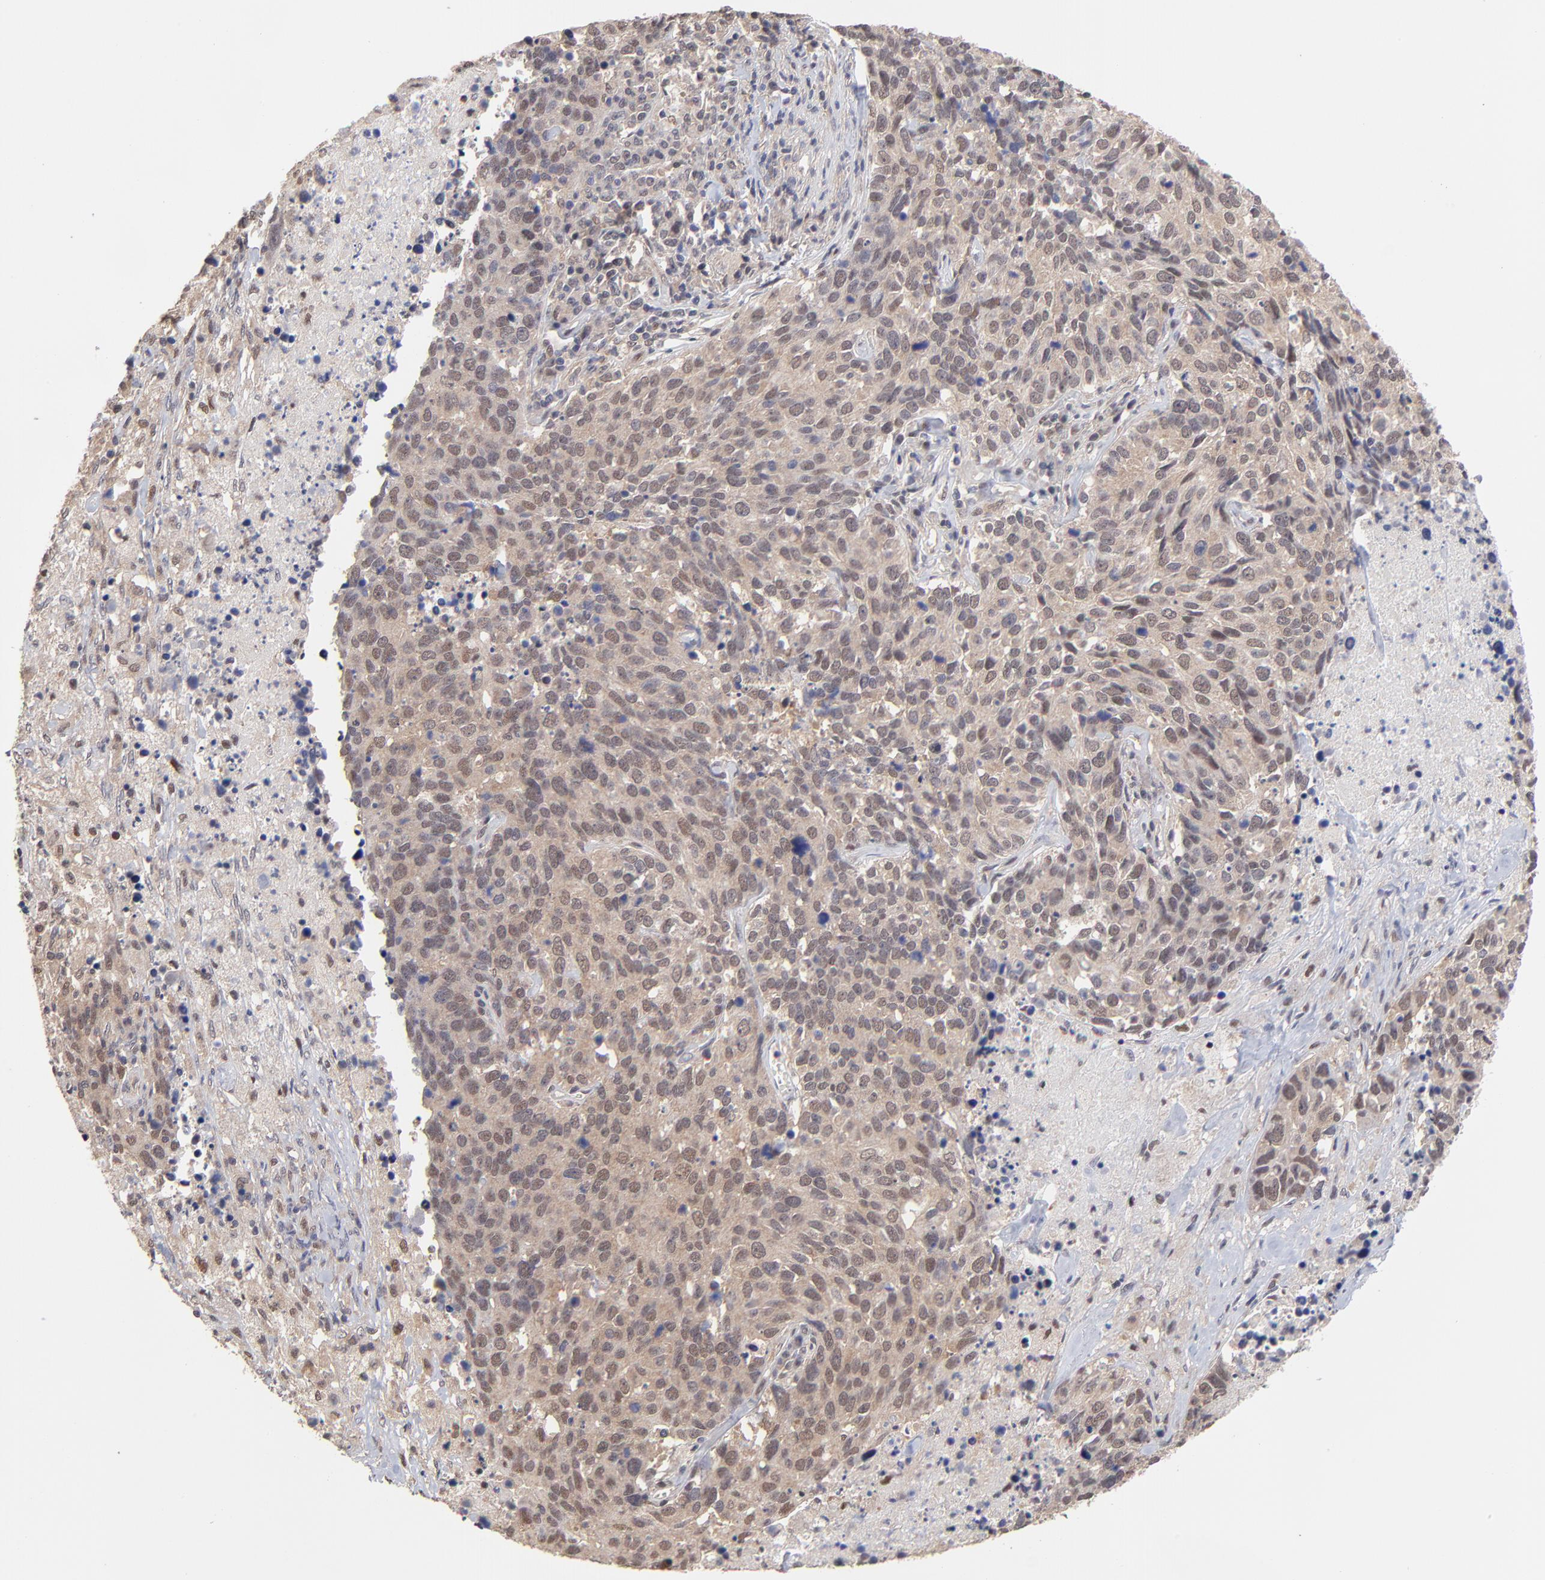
{"staining": {"intensity": "weak", "quantity": "25%-75%", "location": "cytoplasmic/membranous,nuclear"}, "tissue": "lung cancer", "cell_type": "Tumor cells", "image_type": "cancer", "snomed": [{"axis": "morphology", "description": "Neoplasm, malignant, NOS"}, {"axis": "topography", "description": "Lung"}], "caption": "This micrograph exhibits IHC staining of human malignant neoplasm (lung), with low weak cytoplasmic/membranous and nuclear staining in approximately 25%-75% of tumor cells.", "gene": "PSMC4", "patient": {"sex": "female", "age": 76}}